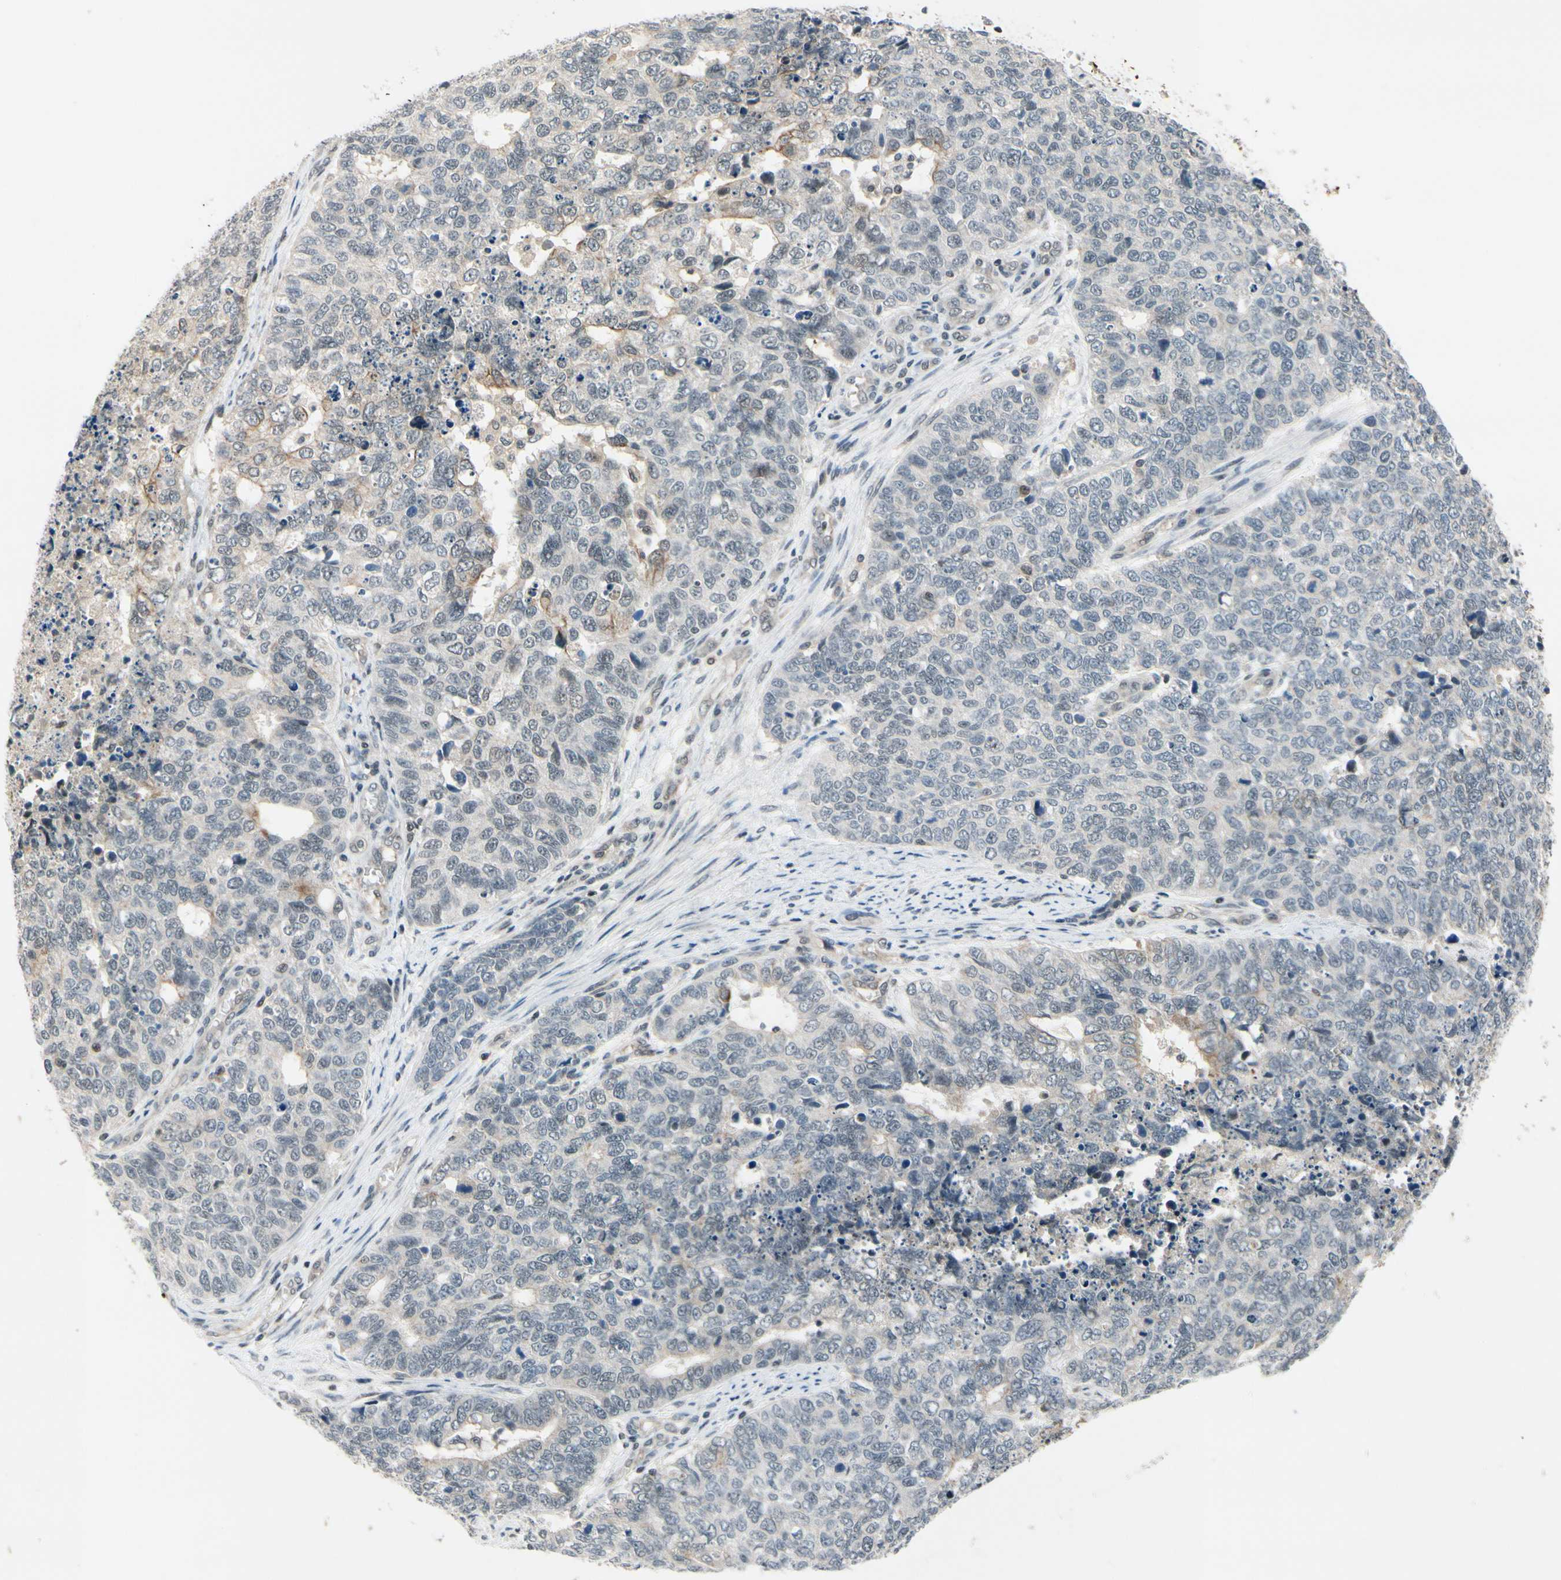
{"staining": {"intensity": "weak", "quantity": "<25%", "location": "cytoplasmic/membranous"}, "tissue": "cervical cancer", "cell_type": "Tumor cells", "image_type": "cancer", "snomed": [{"axis": "morphology", "description": "Squamous cell carcinoma, NOS"}, {"axis": "topography", "description": "Cervix"}], "caption": "The immunohistochemistry (IHC) micrograph has no significant staining in tumor cells of cervical cancer tissue. (Immunohistochemistry, brightfield microscopy, high magnification).", "gene": "TAF12", "patient": {"sex": "female", "age": 63}}